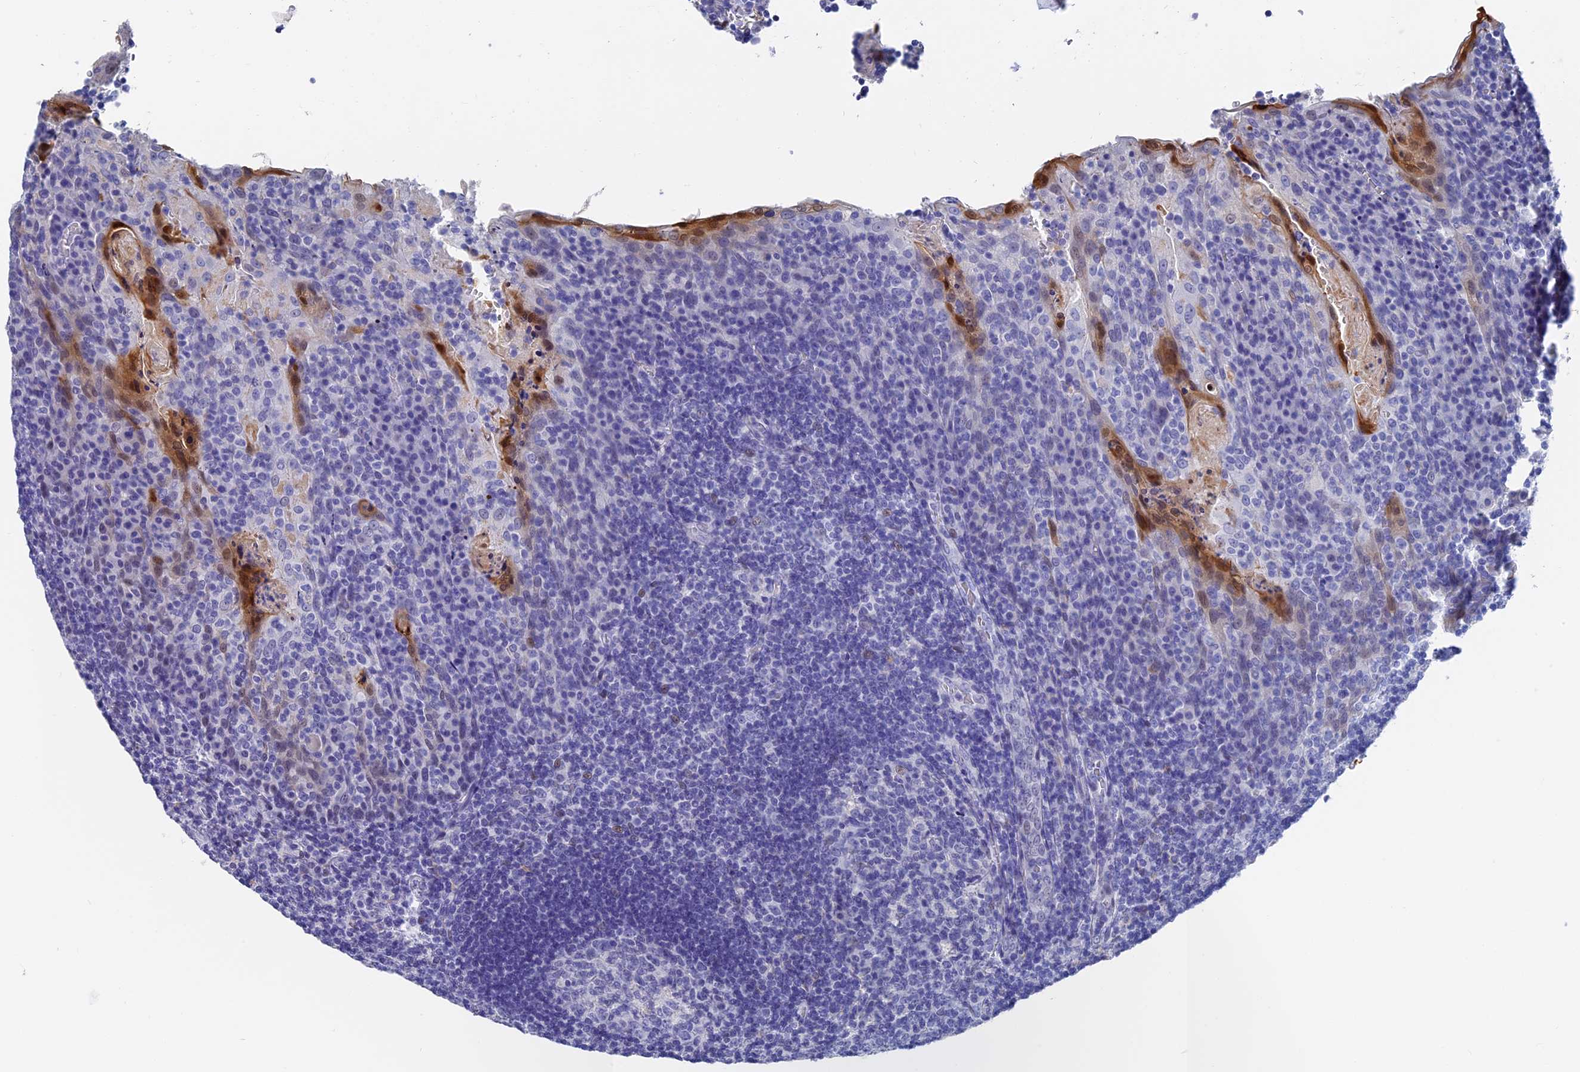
{"staining": {"intensity": "negative", "quantity": "none", "location": "none"}, "tissue": "tonsil", "cell_type": "Germinal center cells", "image_type": "normal", "snomed": [{"axis": "morphology", "description": "Normal tissue, NOS"}, {"axis": "topography", "description": "Tonsil"}], "caption": "This micrograph is of benign tonsil stained with immunohistochemistry to label a protein in brown with the nuclei are counter-stained blue. There is no positivity in germinal center cells.", "gene": "VPS33B", "patient": {"sex": "male", "age": 17}}